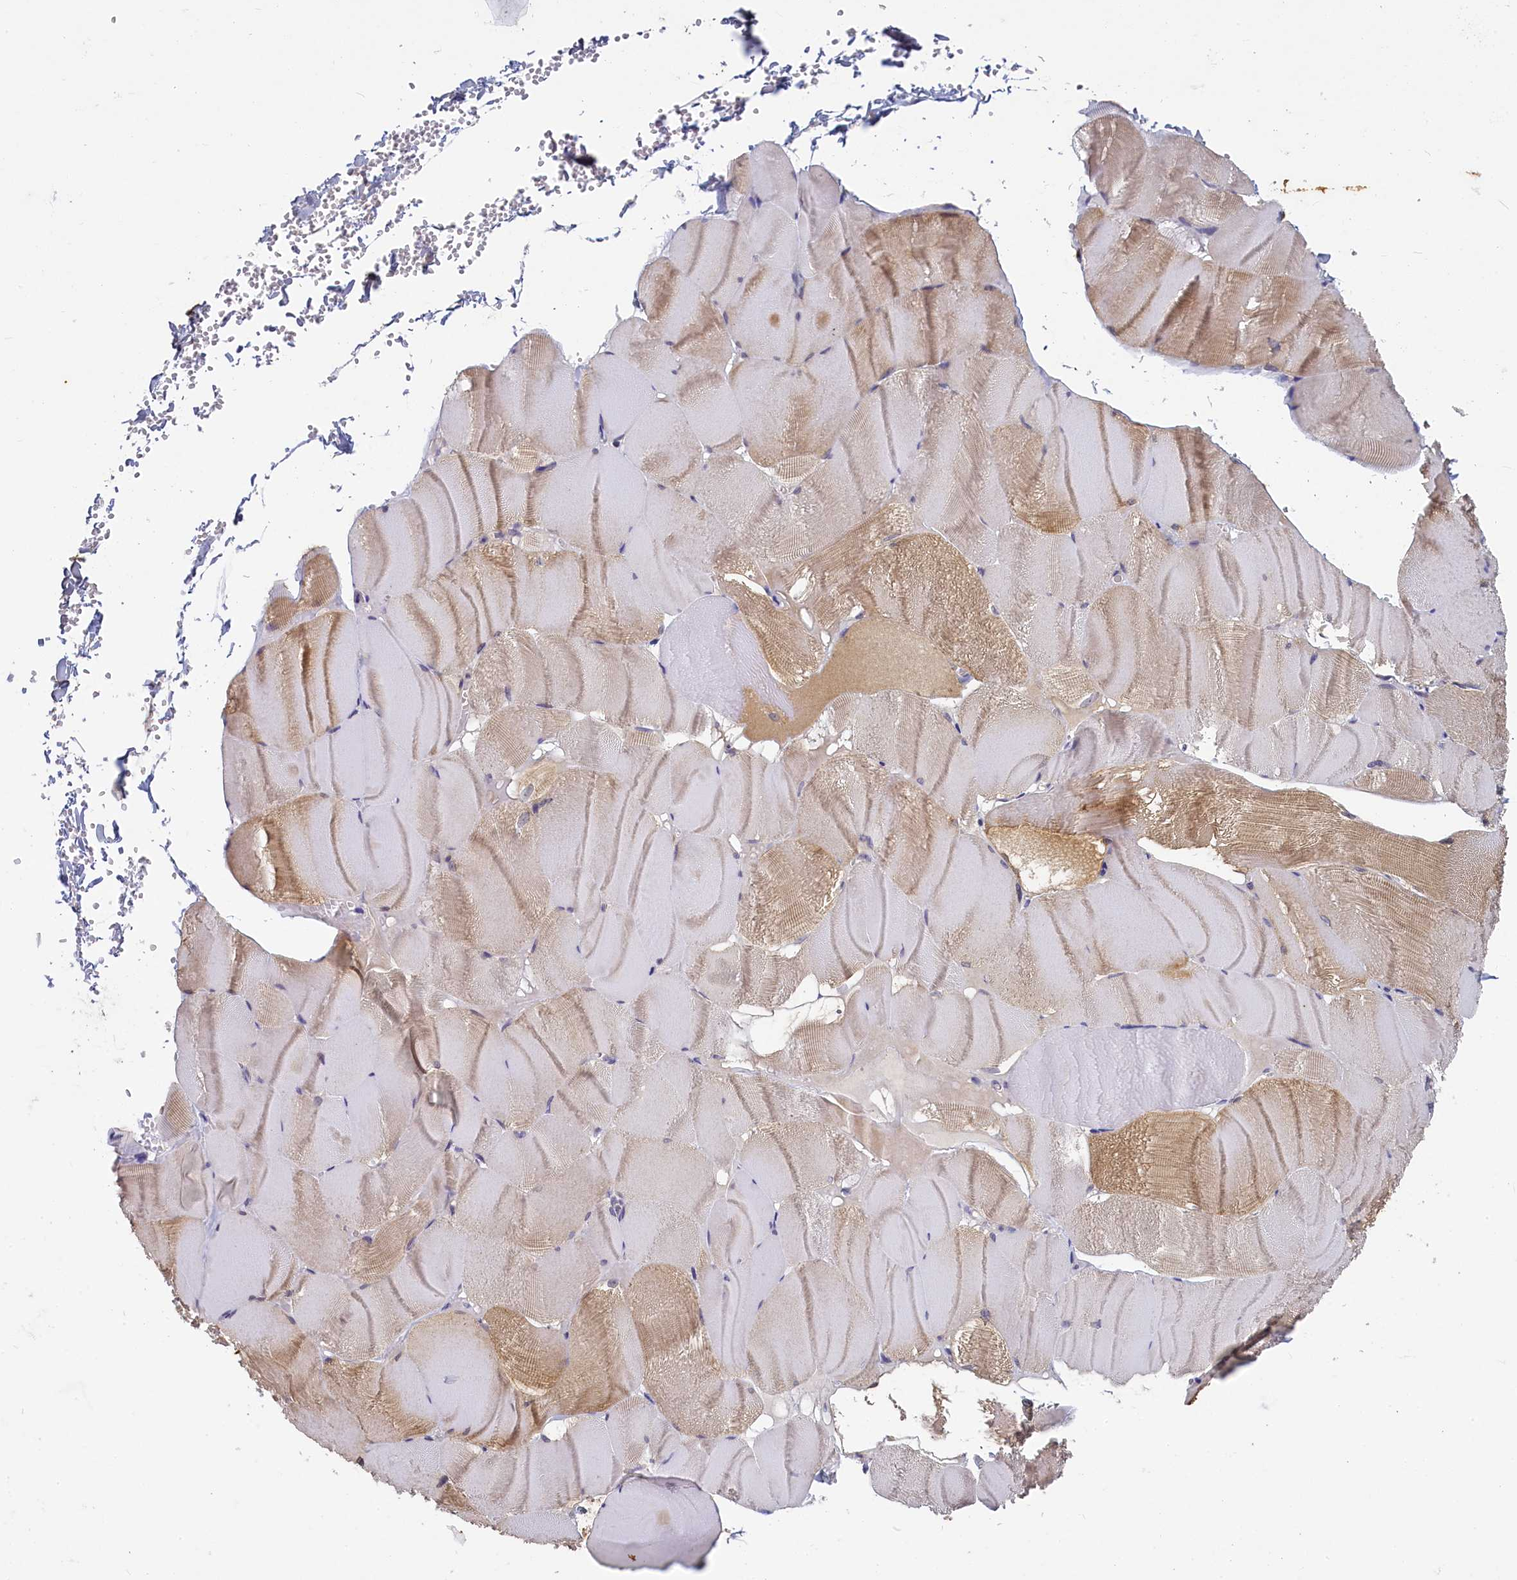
{"staining": {"intensity": "moderate", "quantity": "25%-75%", "location": "cytoplasmic/membranous"}, "tissue": "skeletal muscle", "cell_type": "Myocytes", "image_type": "normal", "snomed": [{"axis": "morphology", "description": "Normal tissue, NOS"}, {"axis": "morphology", "description": "Basal cell carcinoma"}, {"axis": "topography", "description": "Skeletal muscle"}], "caption": "Immunohistochemical staining of normal skeletal muscle exhibits moderate cytoplasmic/membranous protein positivity in about 25%-75% of myocytes.", "gene": "UCHL3", "patient": {"sex": "female", "age": 64}}